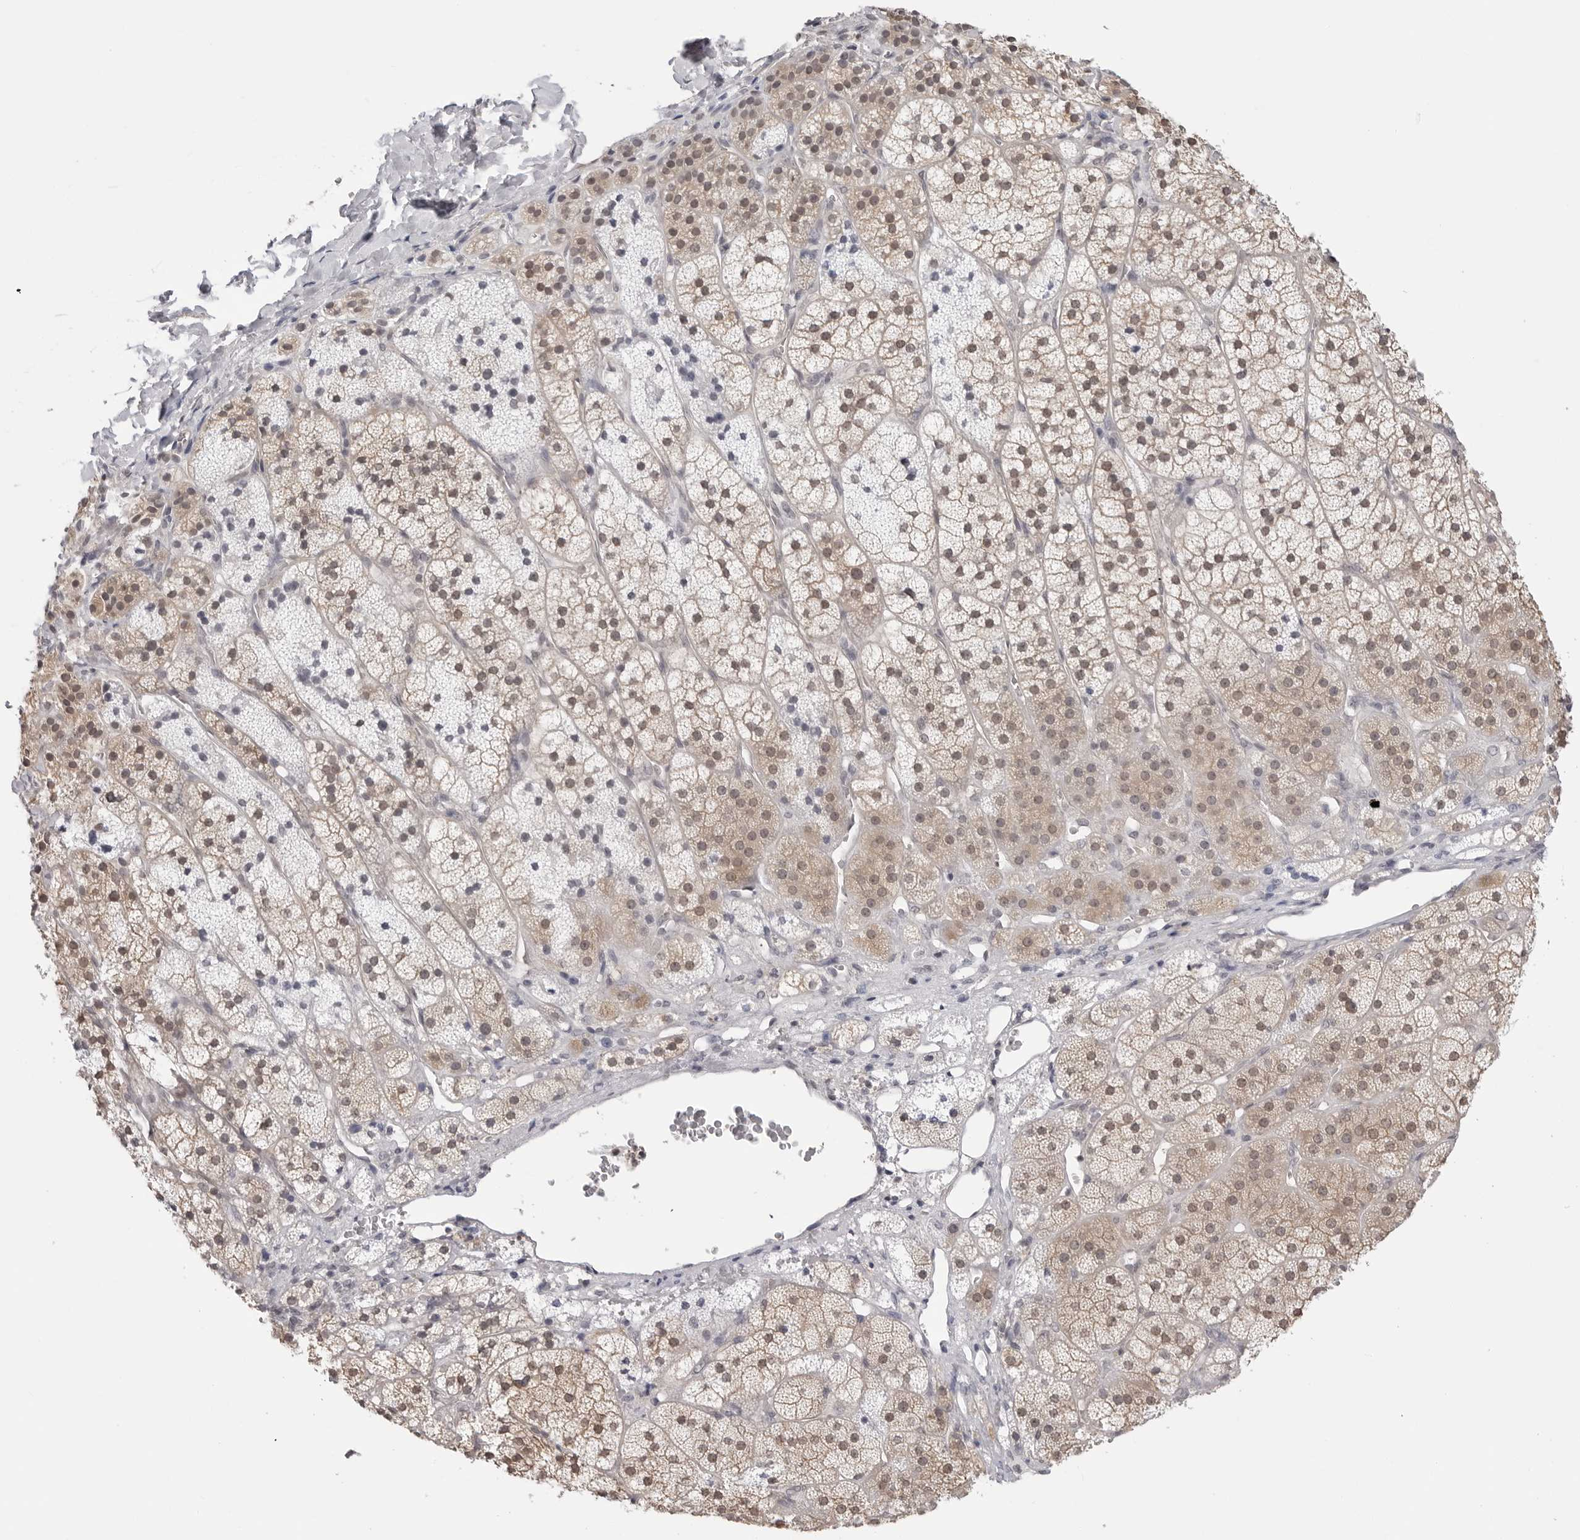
{"staining": {"intensity": "weak", "quantity": ">75%", "location": "nuclear"}, "tissue": "adrenal gland", "cell_type": "Glandular cells", "image_type": "normal", "snomed": [{"axis": "morphology", "description": "Normal tissue, NOS"}, {"axis": "topography", "description": "Adrenal gland"}], "caption": "Approximately >75% of glandular cells in benign human adrenal gland exhibit weak nuclear protein positivity as visualized by brown immunohistochemical staining.", "gene": "YWHAG", "patient": {"sex": "female", "age": 44}}